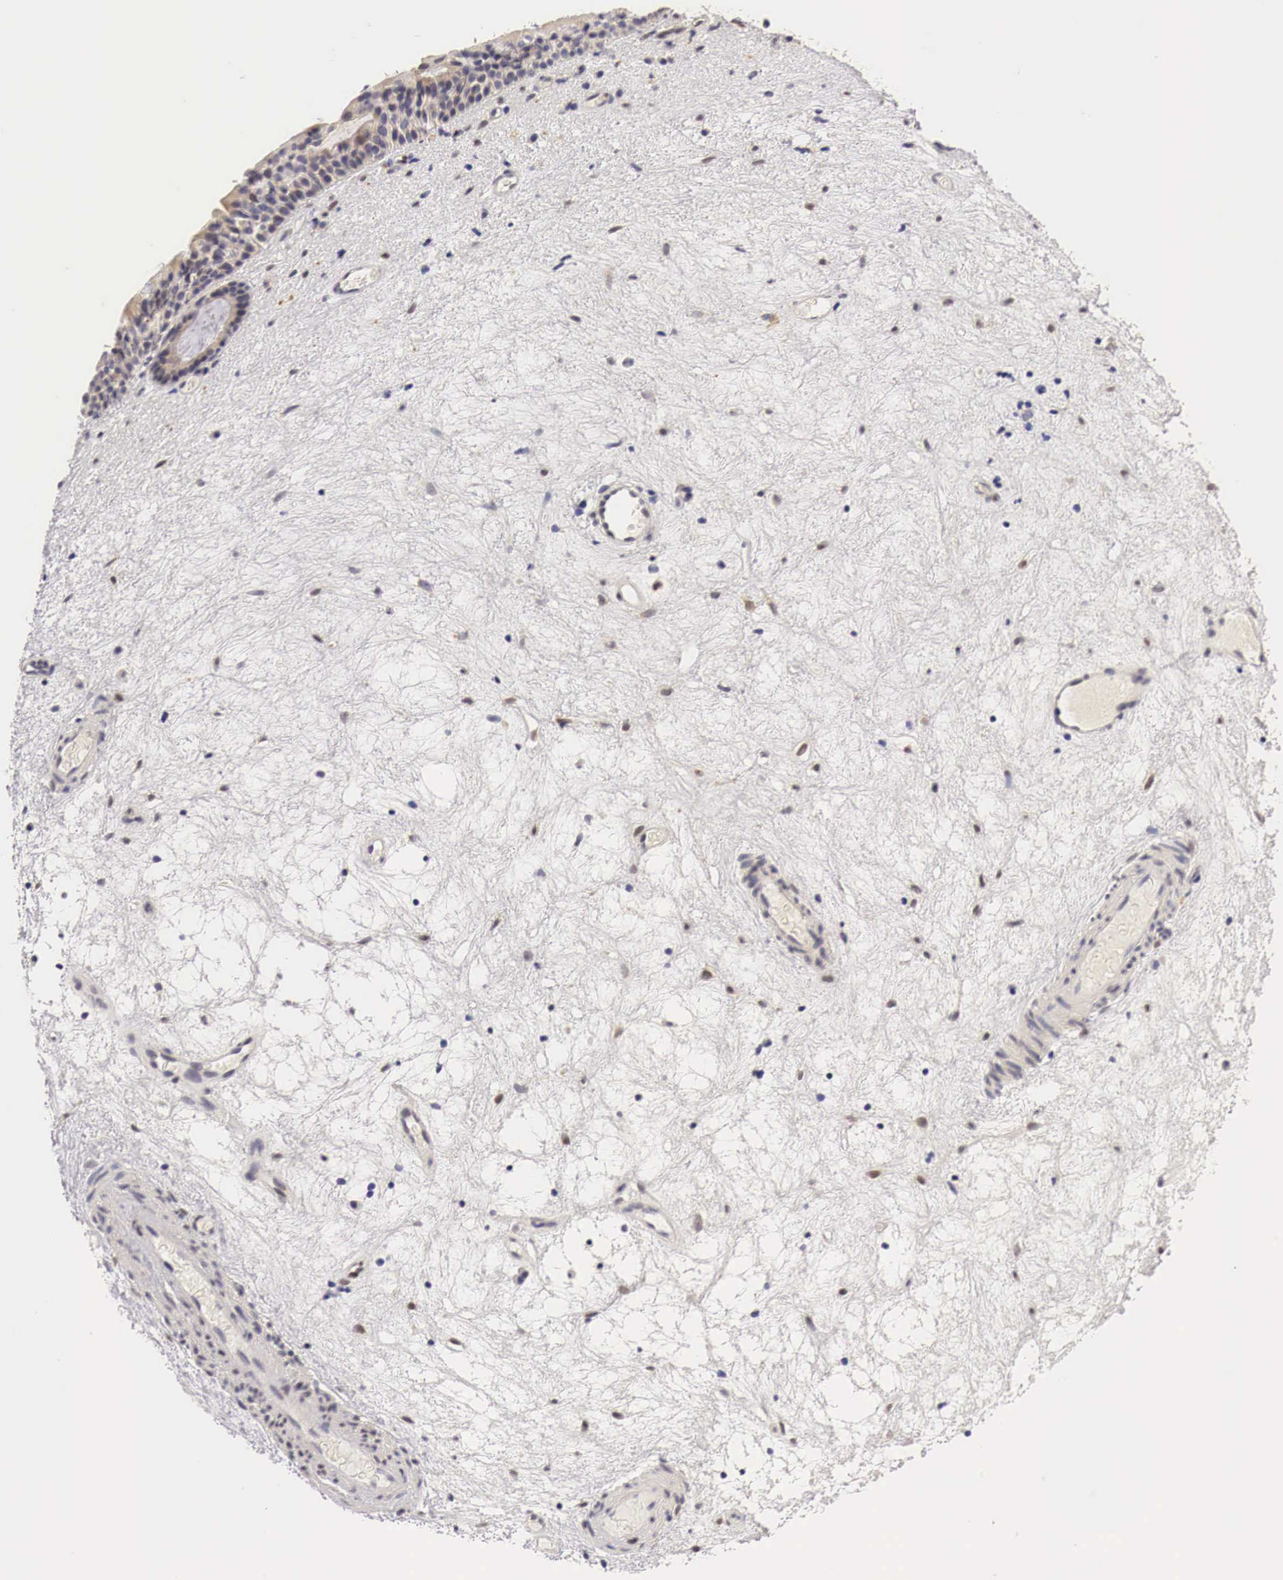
{"staining": {"intensity": "moderate", "quantity": ">75%", "location": "cytoplasmic/membranous"}, "tissue": "nasopharynx", "cell_type": "Respiratory epithelial cells", "image_type": "normal", "snomed": [{"axis": "morphology", "description": "Normal tissue, NOS"}, {"axis": "topography", "description": "Nasopharynx"}], "caption": "High-power microscopy captured an immunohistochemistry (IHC) histopathology image of normal nasopharynx, revealing moderate cytoplasmic/membranous staining in approximately >75% of respiratory epithelial cells. The protein of interest is shown in brown color, while the nuclei are stained blue.", "gene": "CASP3", "patient": {"sex": "female", "age": 78}}